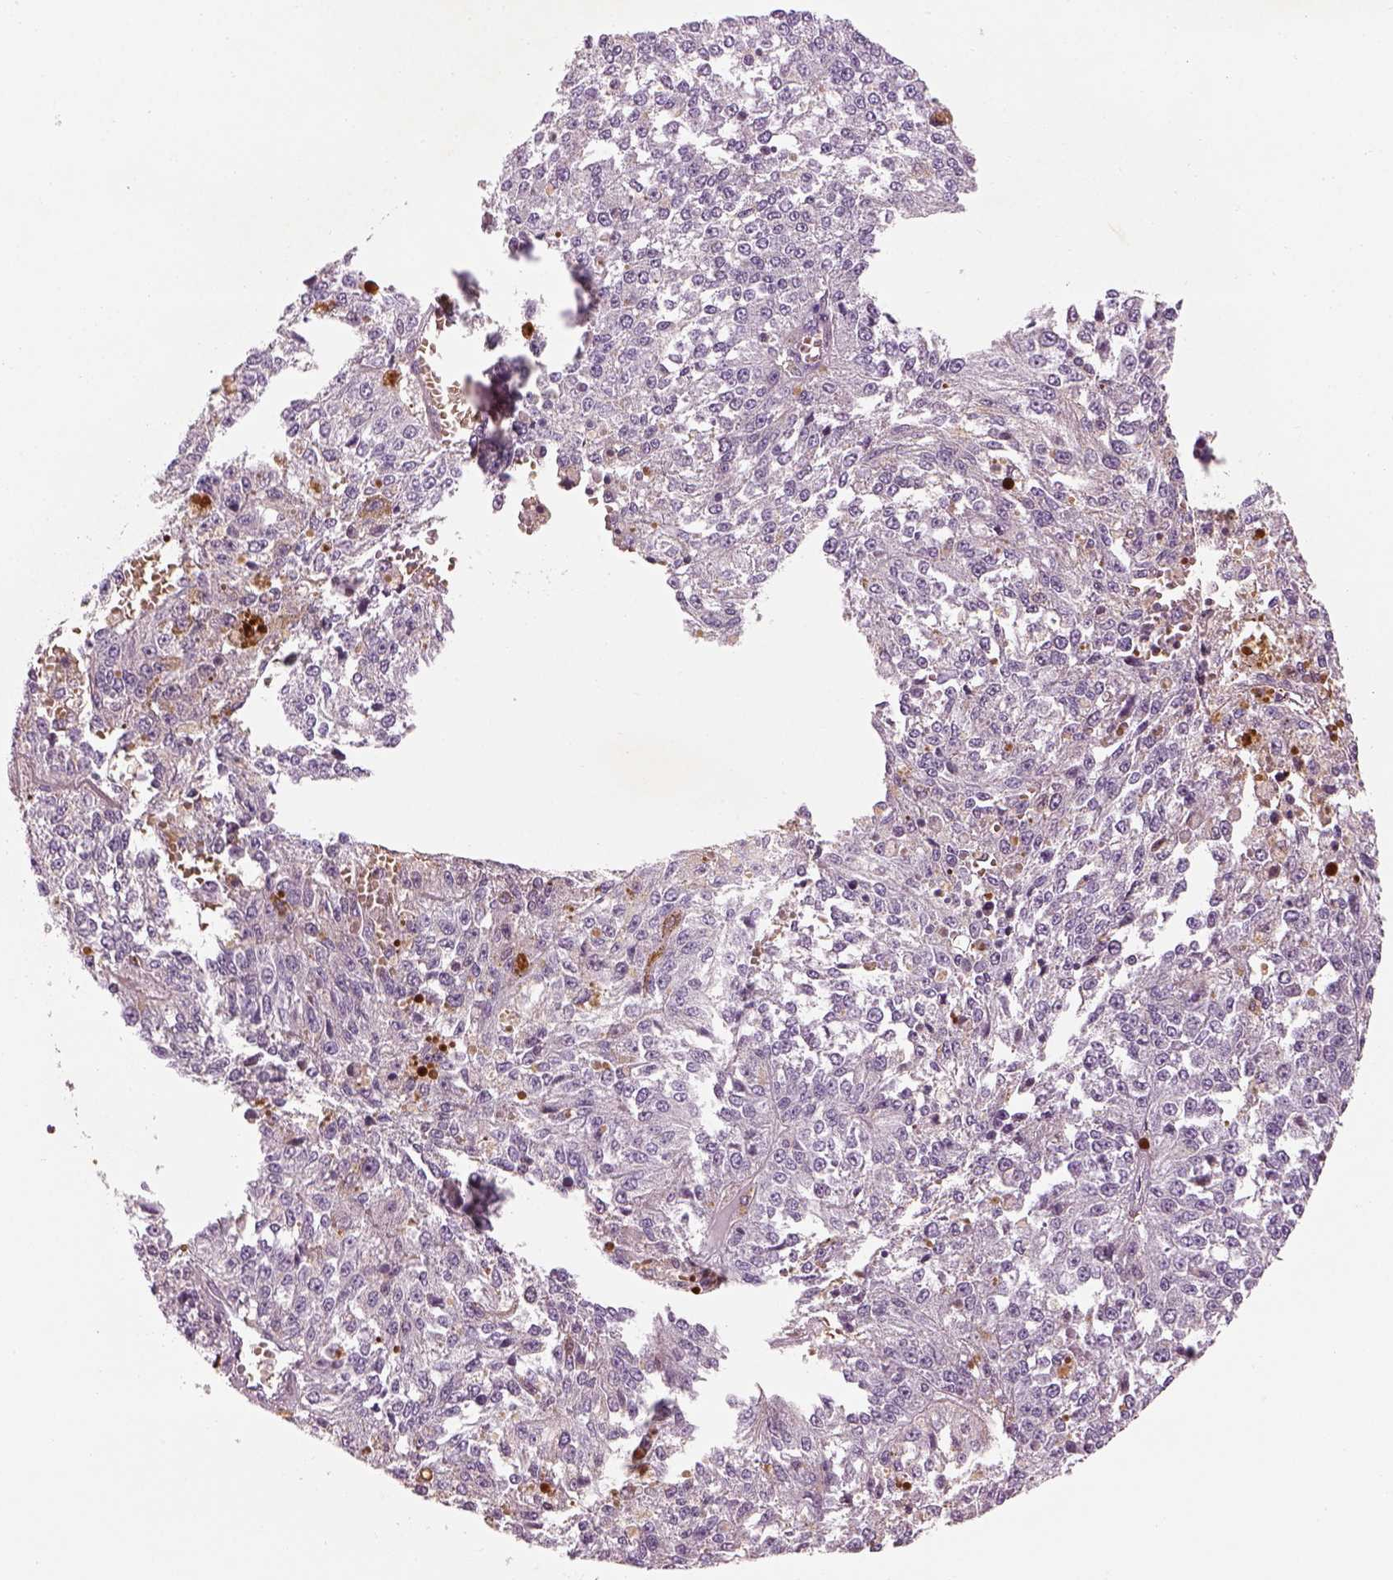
{"staining": {"intensity": "negative", "quantity": "none", "location": "none"}, "tissue": "melanoma", "cell_type": "Tumor cells", "image_type": "cancer", "snomed": [{"axis": "morphology", "description": "Malignant melanoma, Metastatic site"}, {"axis": "topography", "description": "Lymph node"}], "caption": "Tumor cells are negative for brown protein staining in melanoma.", "gene": "PABPC1L2B", "patient": {"sex": "female", "age": 64}}